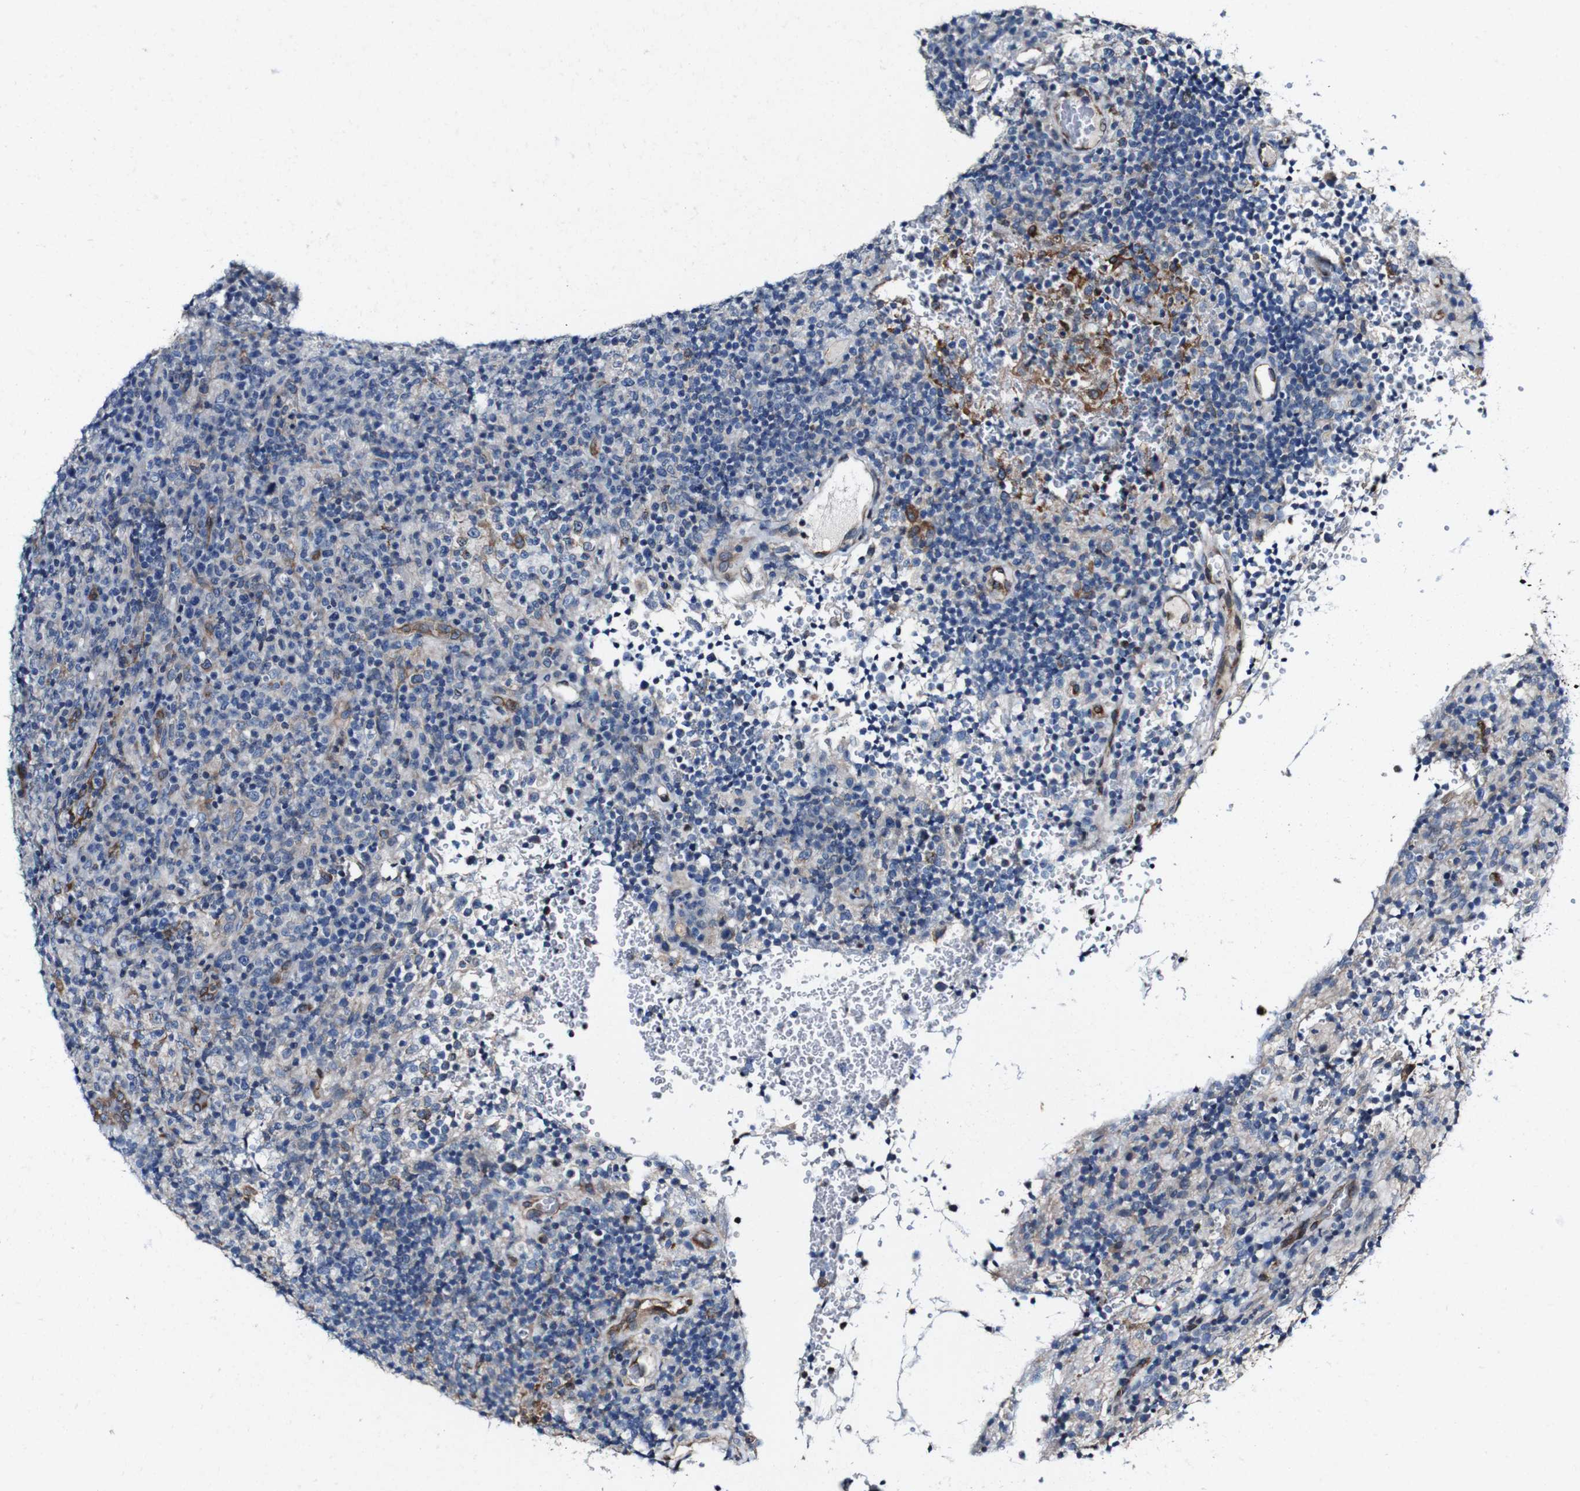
{"staining": {"intensity": "weak", "quantity": "<25%", "location": "cytoplasmic/membranous"}, "tissue": "lymphoma", "cell_type": "Tumor cells", "image_type": "cancer", "snomed": [{"axis": "morphology", "description": "Malignant lymphoma, non-Hodgkin's type, High grade"}, {"axis": "topography", "description": "Lymph node"}], "caption": "This is an immunohistochemistry micrograph of human malignant lymphoma, non-Hodgkin's type (high-grade). There is no positivity in tumor cells.", "gene": "GRAMD1A", "patient": {"sex": "female", "age": 76}}